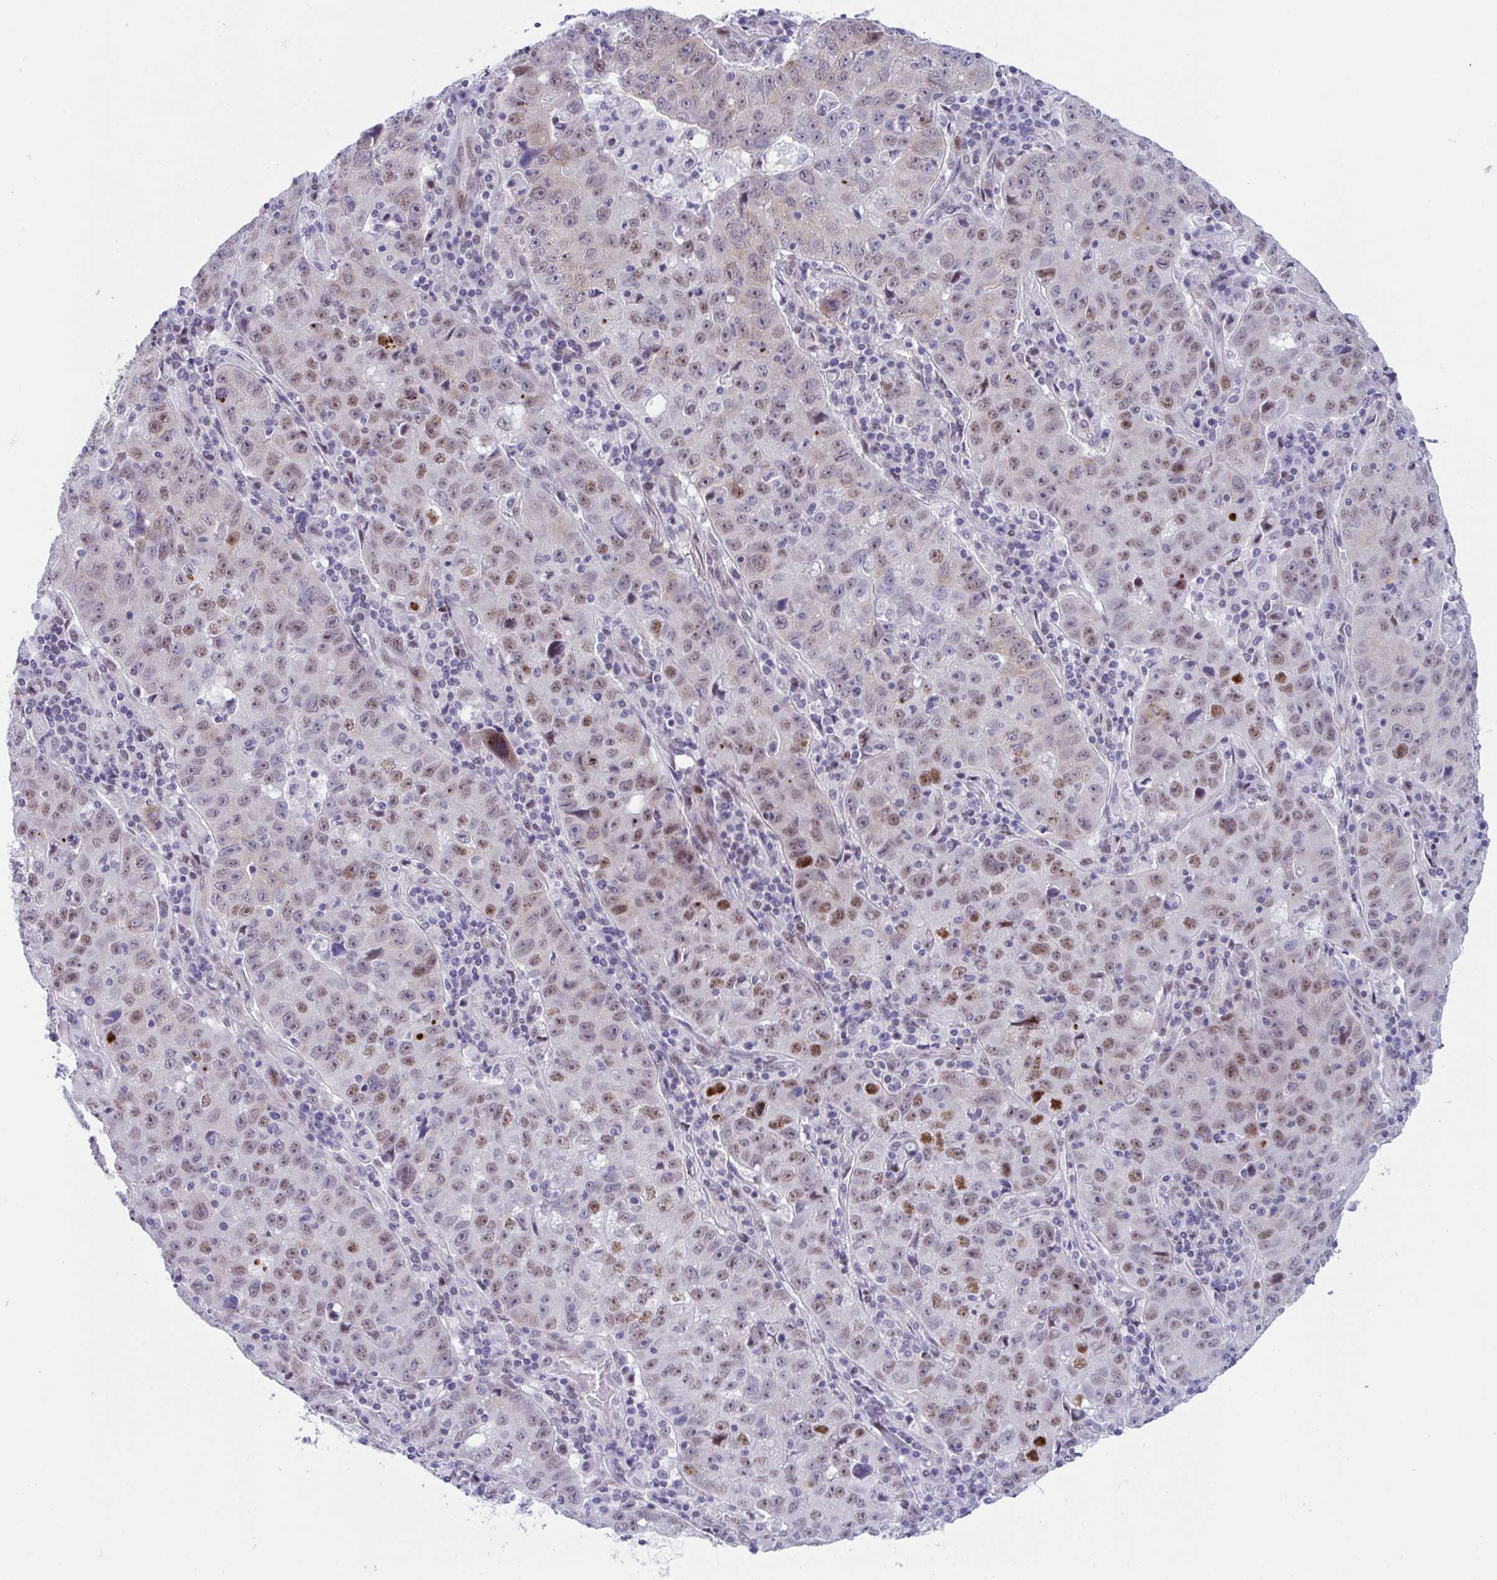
{"staining": {"intensity": "moderate", "quantity": ">75%", "location": "nuclear"}, "tissue": "lung cancer", "cell_type": "Tumor cells", "image_type": "cancer", "snomed": [{"axis": "morphology", "description": "Normal morphology"}, {"axis": "morphology", "description": "Adenocarcinoma, NOS"}, {"axis": "topography", "description": "Lymph node"}, {"axis": "topography", "description": "Lung"}], "caption": "Adenocarcinoma (lung) stained with DAB (3,3'-diaminobenzidine) immunohistochemistry (IHC) displays medium levels of moderate nuclear positivity in about >75% of tumor cells.", "gene": "IKZF2", "patient": {"sex": "female", "age": 57}}